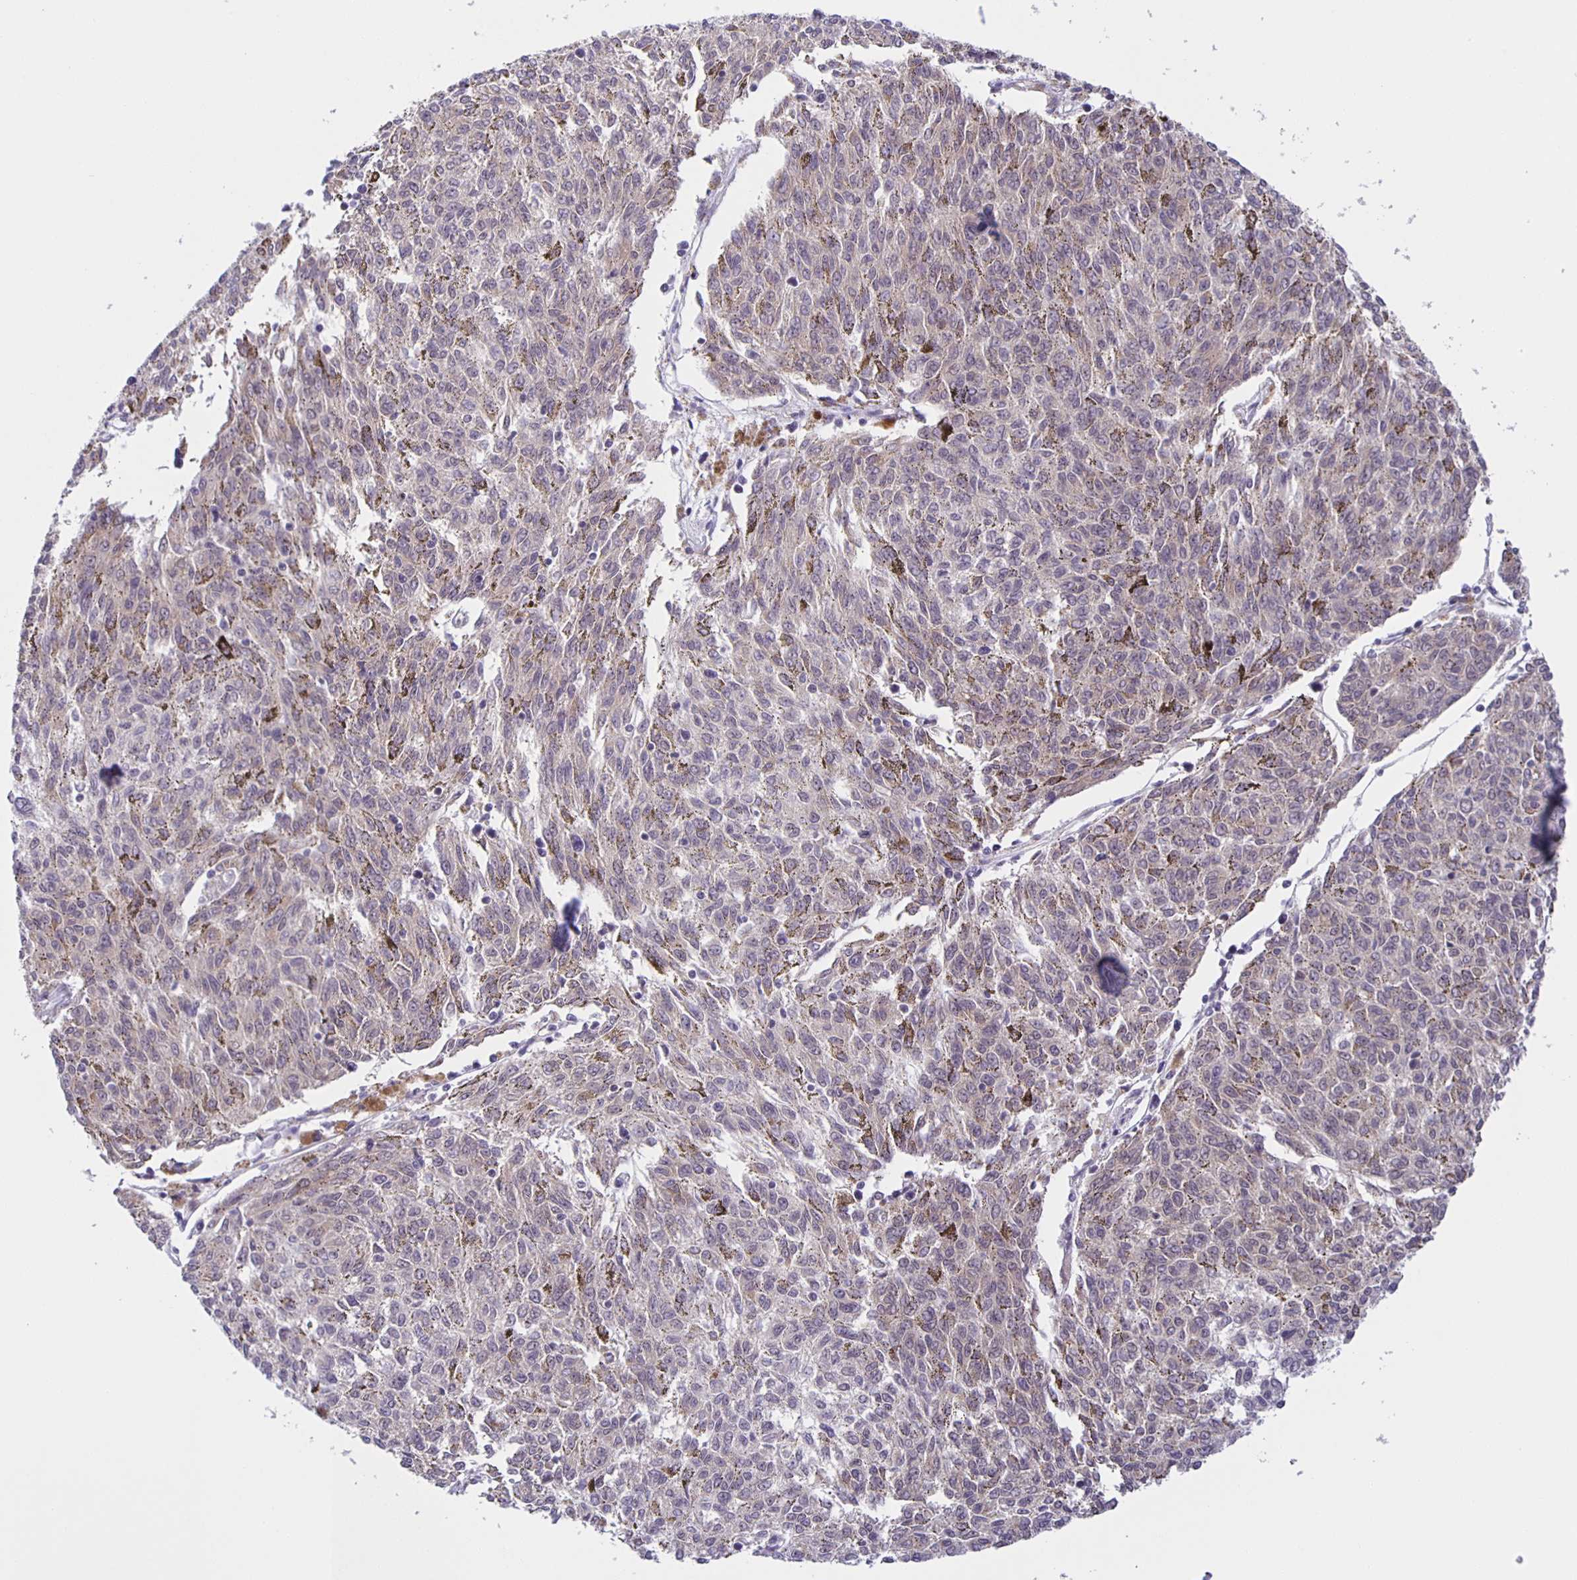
{"staining": {"intensity": "negative", "quantity": "none", "location": "none"}, "tissue": "melanoma", "cell_type": "Tumor cells", "image_type": "cancer", "snomed": [{"axis": "morphology", "description": "Malignant melanoma, NOS"}, {"axis": "topography", "description": "Skin"}], "caption": "This is an immunohistochemistry micrograph of human malignant melanoma. There is no expression in tumor cells.", "gene": "ZRANB2", "patient": {"sex": "female", "age": 72}}